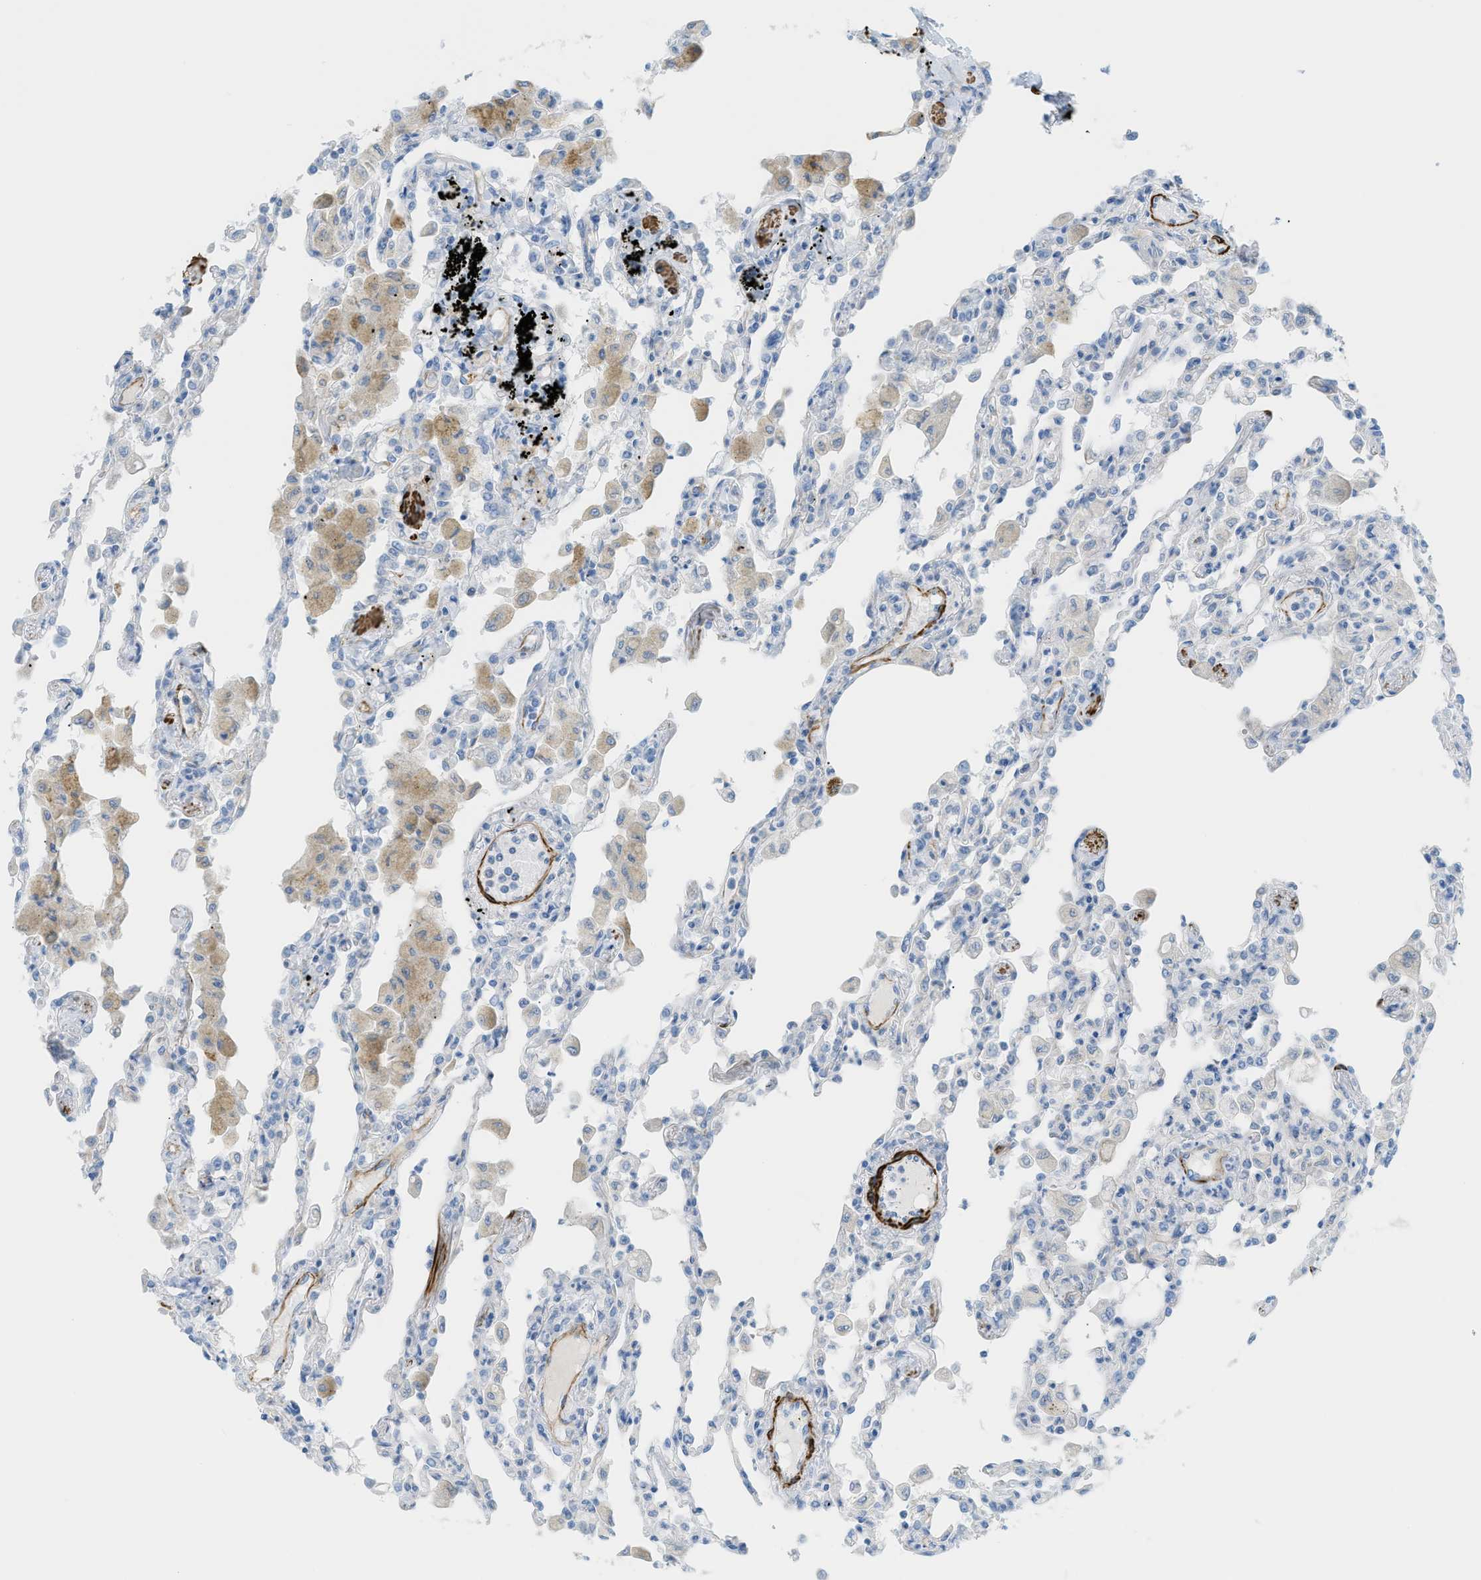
{"staining": {"intensity": "weak", "quantity": "<25%", "location": "cytoplasmic/membranous"}, "tissue": "lung", "cell_type": "Alveolar cells", "image_type": "normal", "snomed": [{"axis": "morphology", "description": "Normal tissue, NOS"}, {"axis": "topography", "description": "Bronchus"}, {"axis": "topography", "description": "Lung"}], "caption": "DAB immunohistochemical staining of normal human lung exhibits no significant staining in alveolar cells. (Brightfield microscopy of DAB IHC at high magnification).", "gene": "MYH11", "patient": {"sex": "female", "age": 49}}